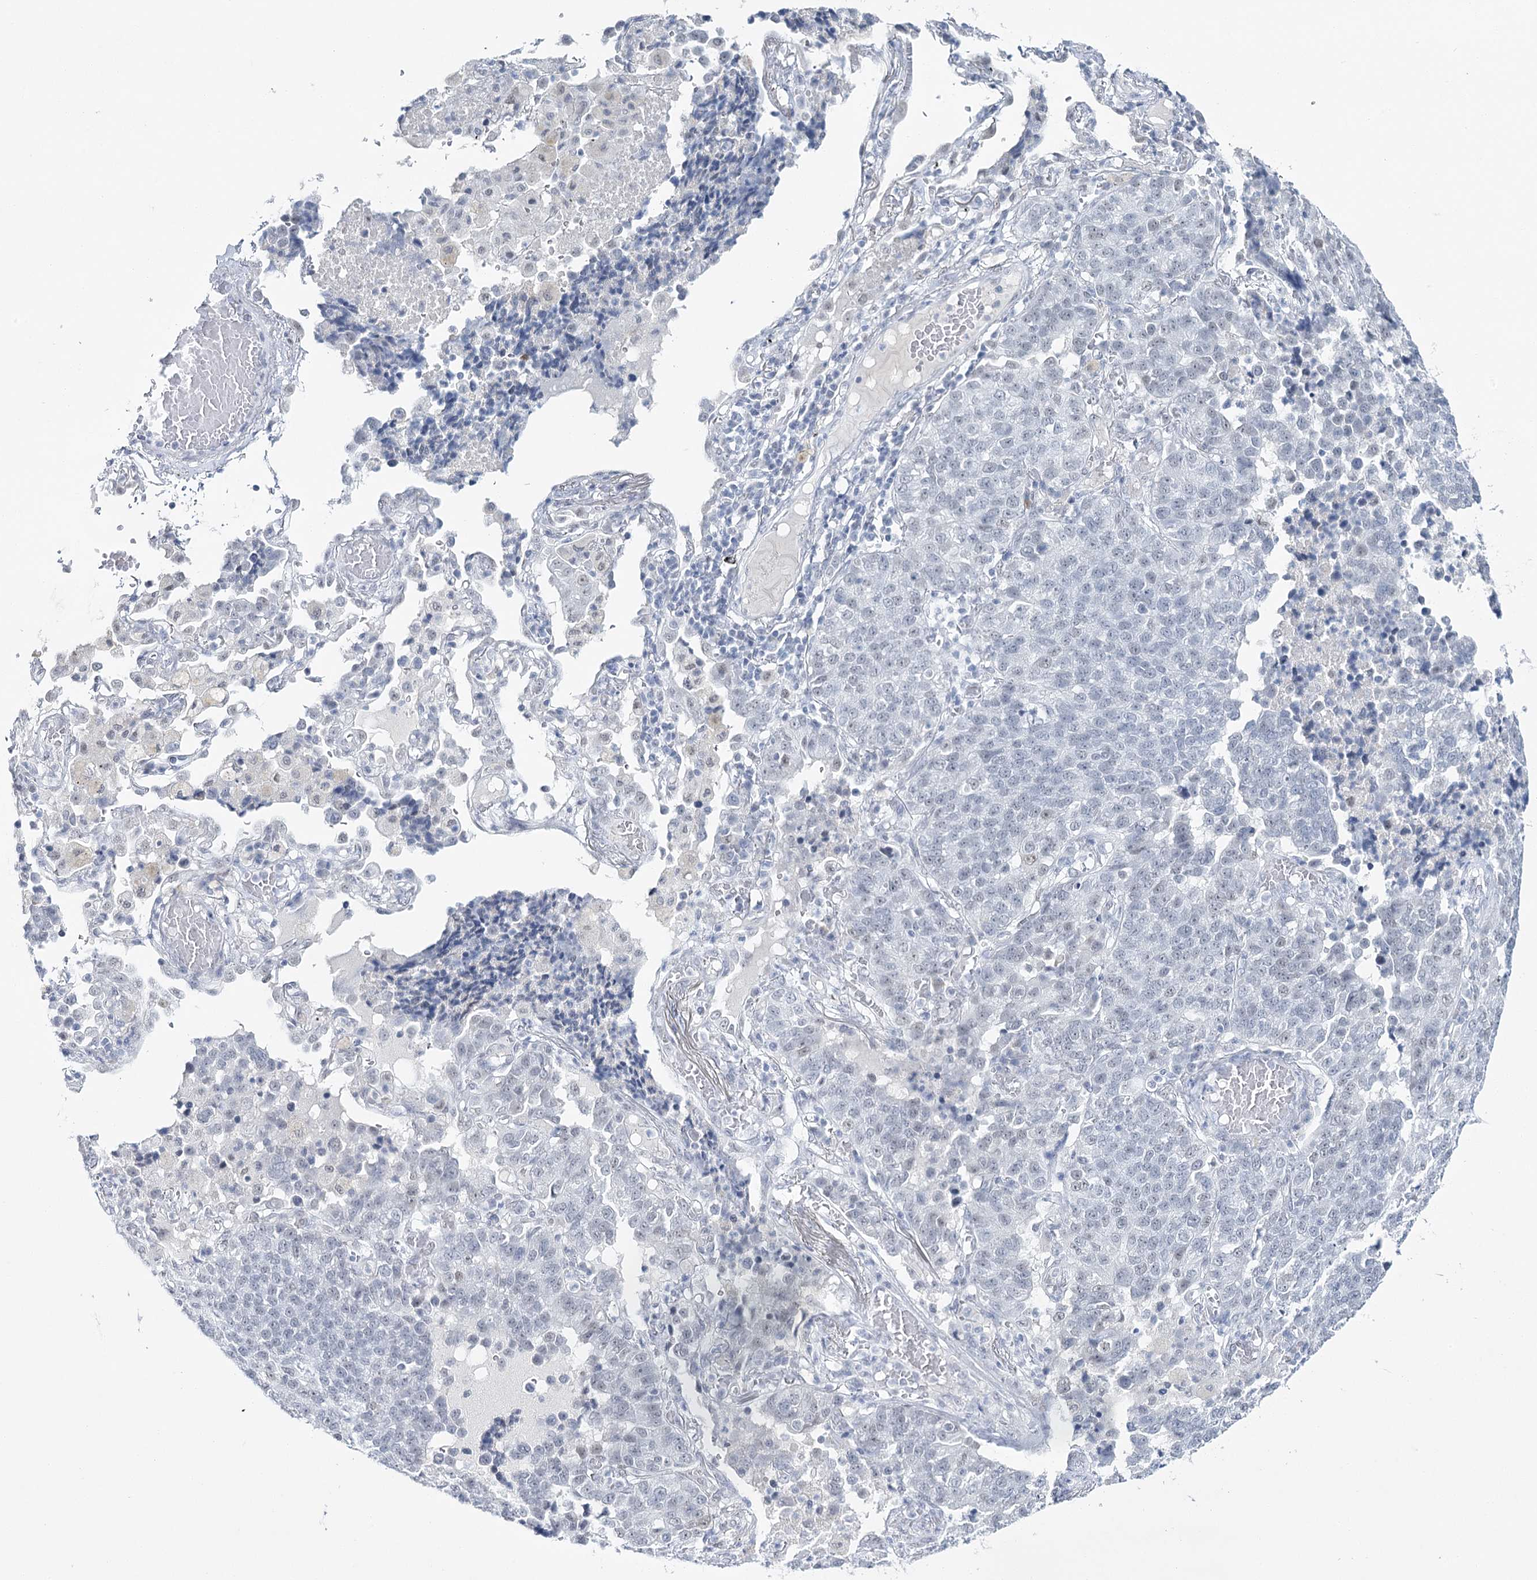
{"staining": {"intensity": "weak", "quantity": "<25%", "location": "nuclear"}, "tissue": "lung cancer", "cell_type": "Tumor cells", "image_type": "cancer", "snomed": [{"axis": "morphology", "description": "Adenocarcinoma, NOS"}, {"axis": "topography", "description": "Lung"}], "caption": "This is an immunohistochemistry micrograph of lung cancer. There is no positivity in tumor cells.", "gene": "ZC3H8", "patient": {"sex": "male", "age": 49}}